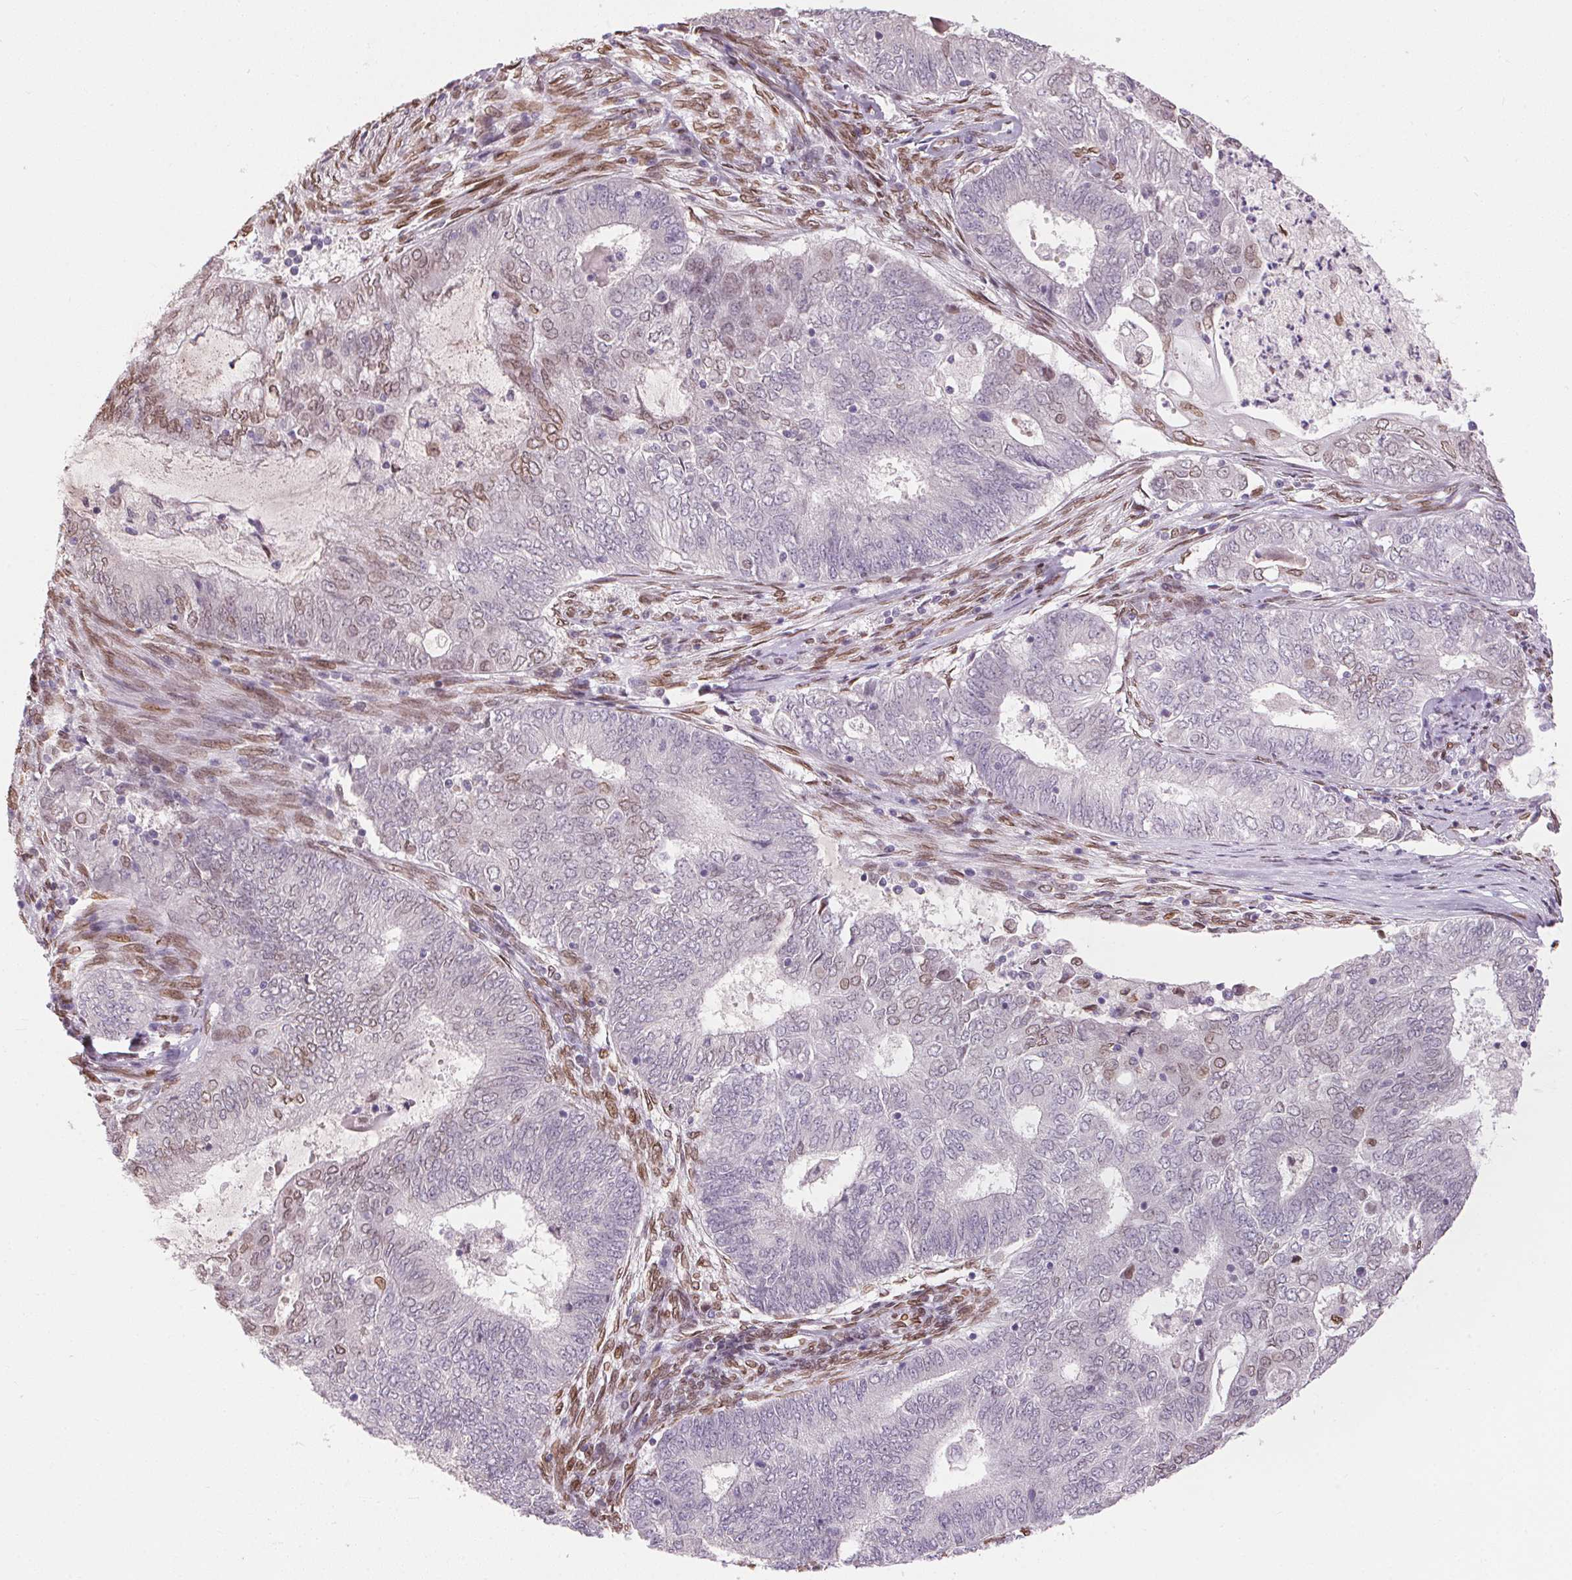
{"staining": {"intensity": "weak", "quantity": "<25%", "location": "cytoplasmic/membranous,nuclear"}, "tissue": "endometrial cancer", "cell_type": "Tumor cells", "image_type": "cancer", "snomed": [{"axis": "morphology", "description": "Adenocarcinoma, NOS"}, {"axis": "topography", "description": "Endometrium"}], "caption": "This is a image of IHC staining of adenocarcinoma (endometrial), which shows no expression in tumor cells. (Immunohistochemistry (ihc), brightfield microscopy, high magnification).", "gene": "TMEM175", "patient": {"sex": "female", "age": 62}}